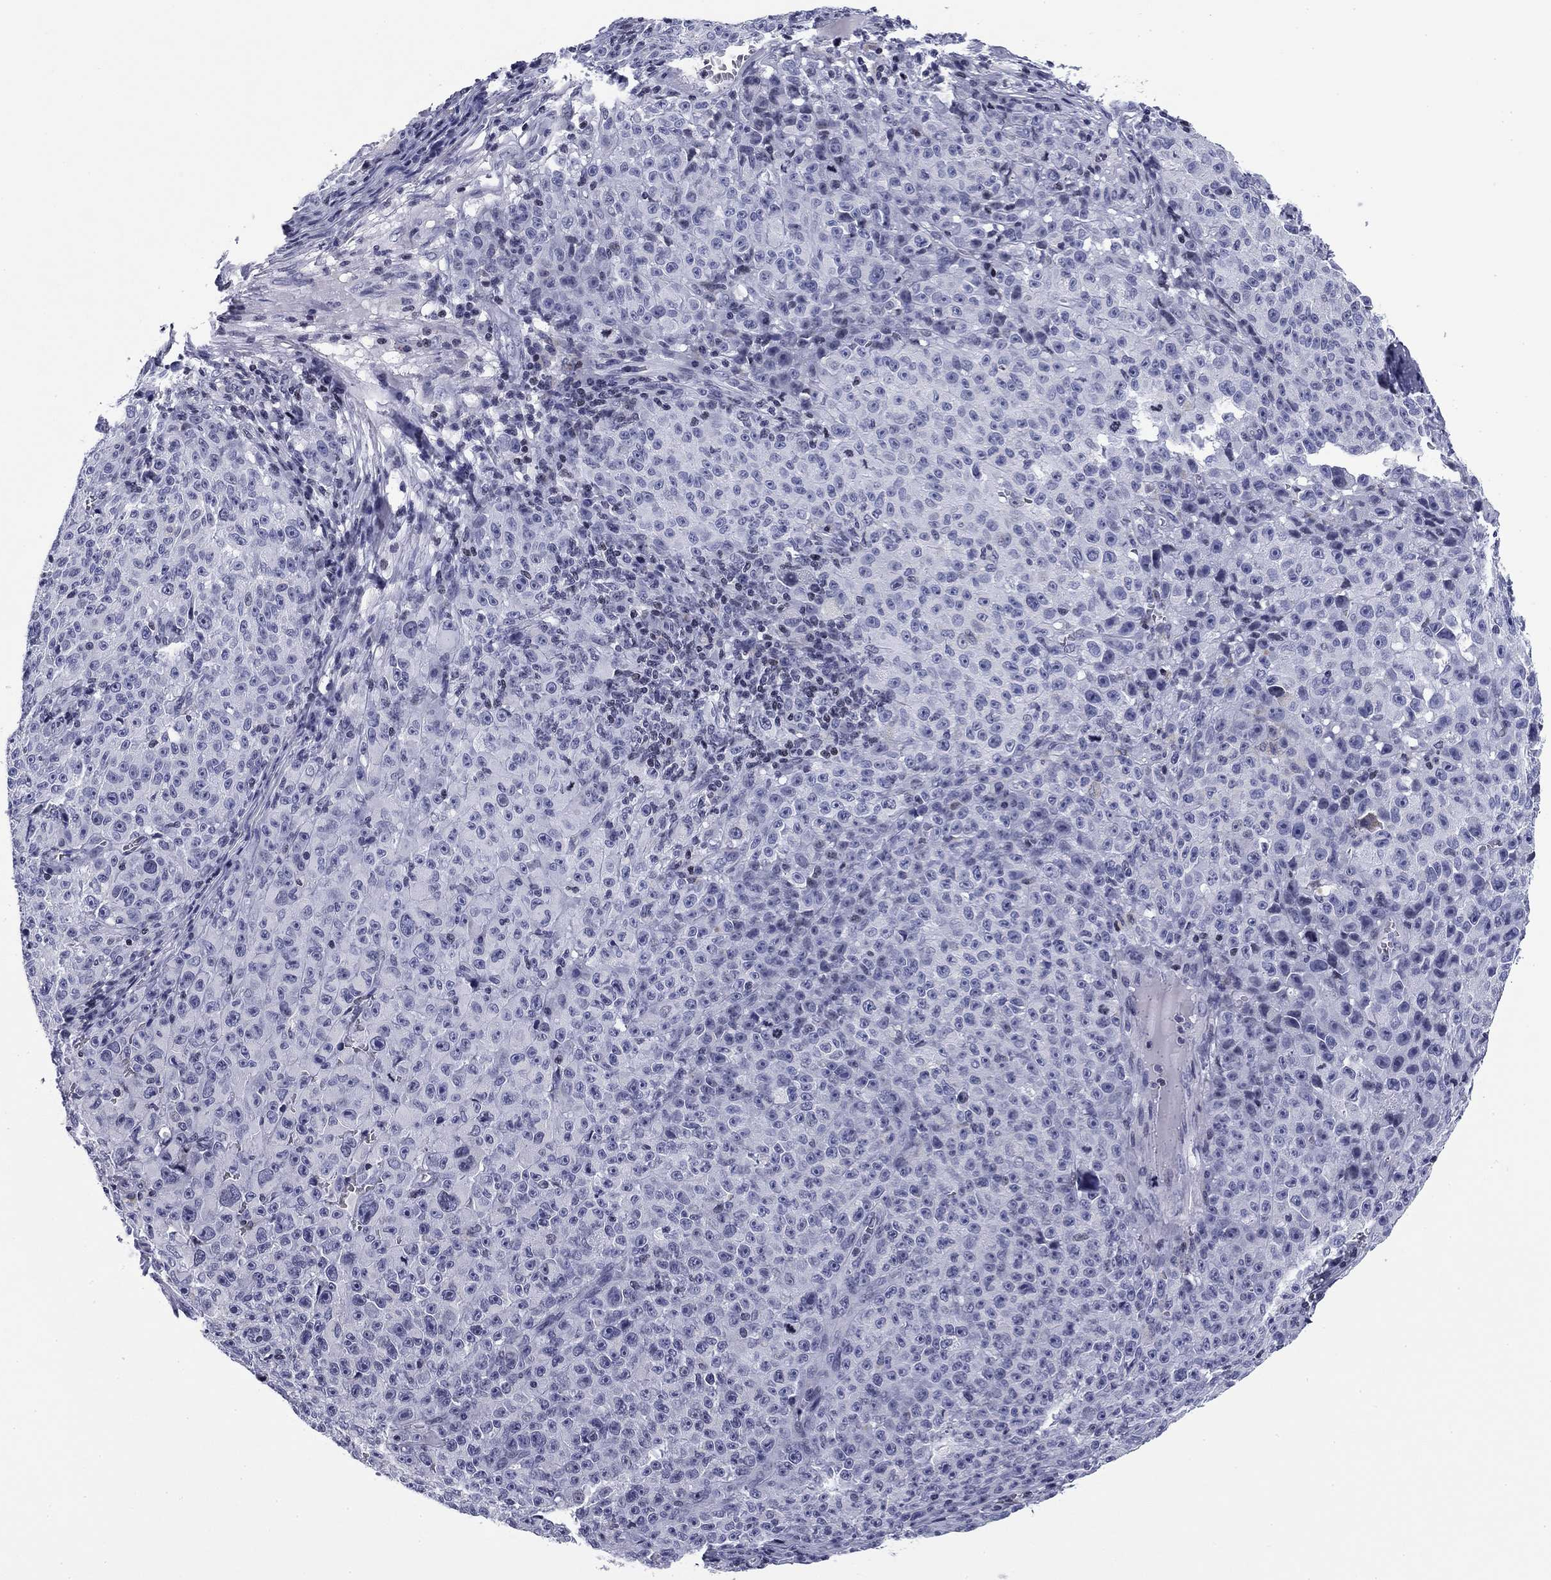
{"staining": {"intensity": "negative", "quantity": "none", "location": "none"}, "tissue": "melanoma", "cell_type": "Tumor cells", "image_type": "cancer", "snomed": [{"axis": "morphology", "description": "Malignant melanoma, NOS"}, {"axis": "topography", "description": "Skin"}], "caption": "The micrograph reveals no significant expression in tumor cells of melanoma. (DAB (3,3'-diaminobenzidine) IHC with hematoxylin counter stain).", "gene": "CCDC144A", "patient": {"sex": "female", "age": 82}}